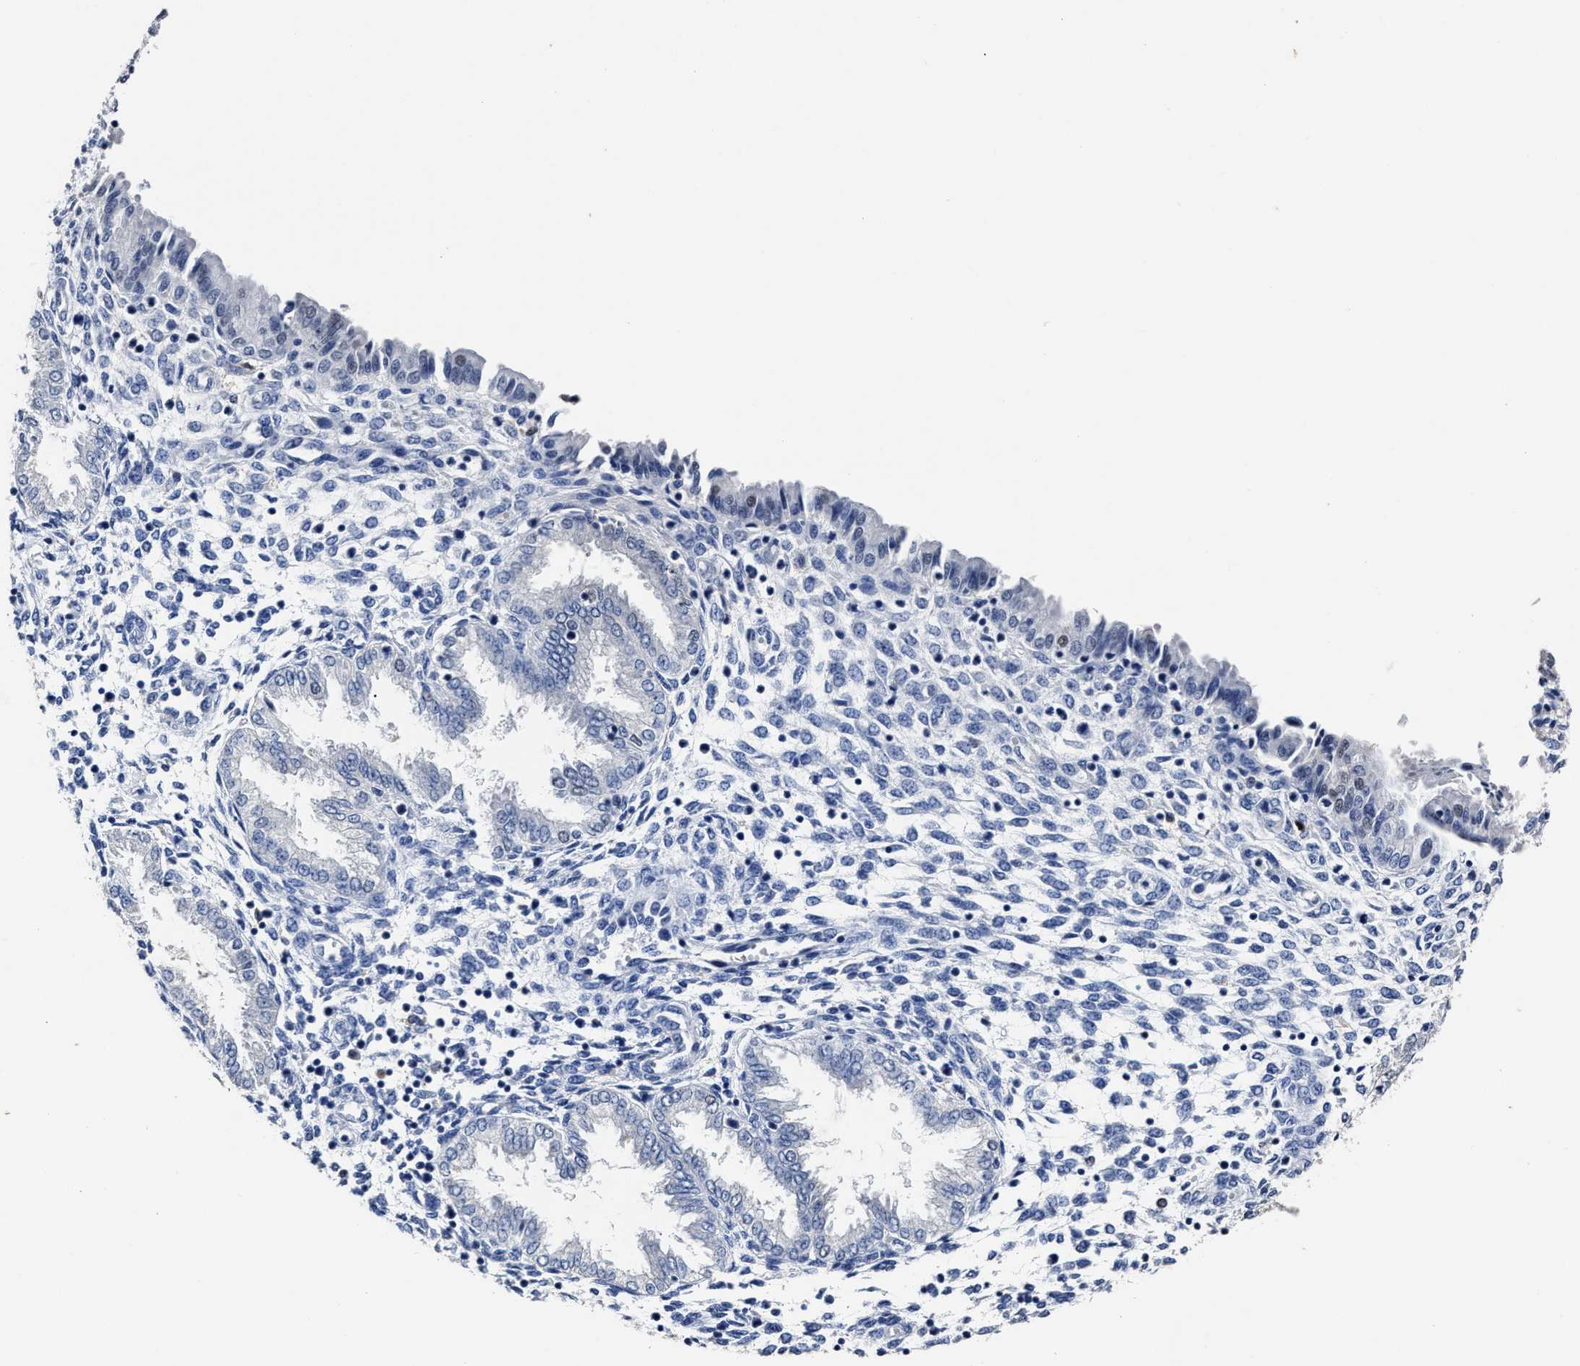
{"staining": {"intensity": "negative", "quantity": "none", "location": "none"}, "tissue": "endometrium", "cell_type": "Cells in endometrial stroma", "image_type": "normal", "snomed": [{"axis": "morphology", "description": "Normal tissue, NOS"}, {"axis": "topography", "description": "Endometrium"}], "caption": "There is no significant expression in cells in endometrial stroma of endometrium. Brightfield microscopy of immunohistochemistry (IHC) stained with DAB (brown) and hematoxylin (blue), captured at high magnification.", "gene": "PRPF4B", "patient": {"sex": "female", "age": 33}}